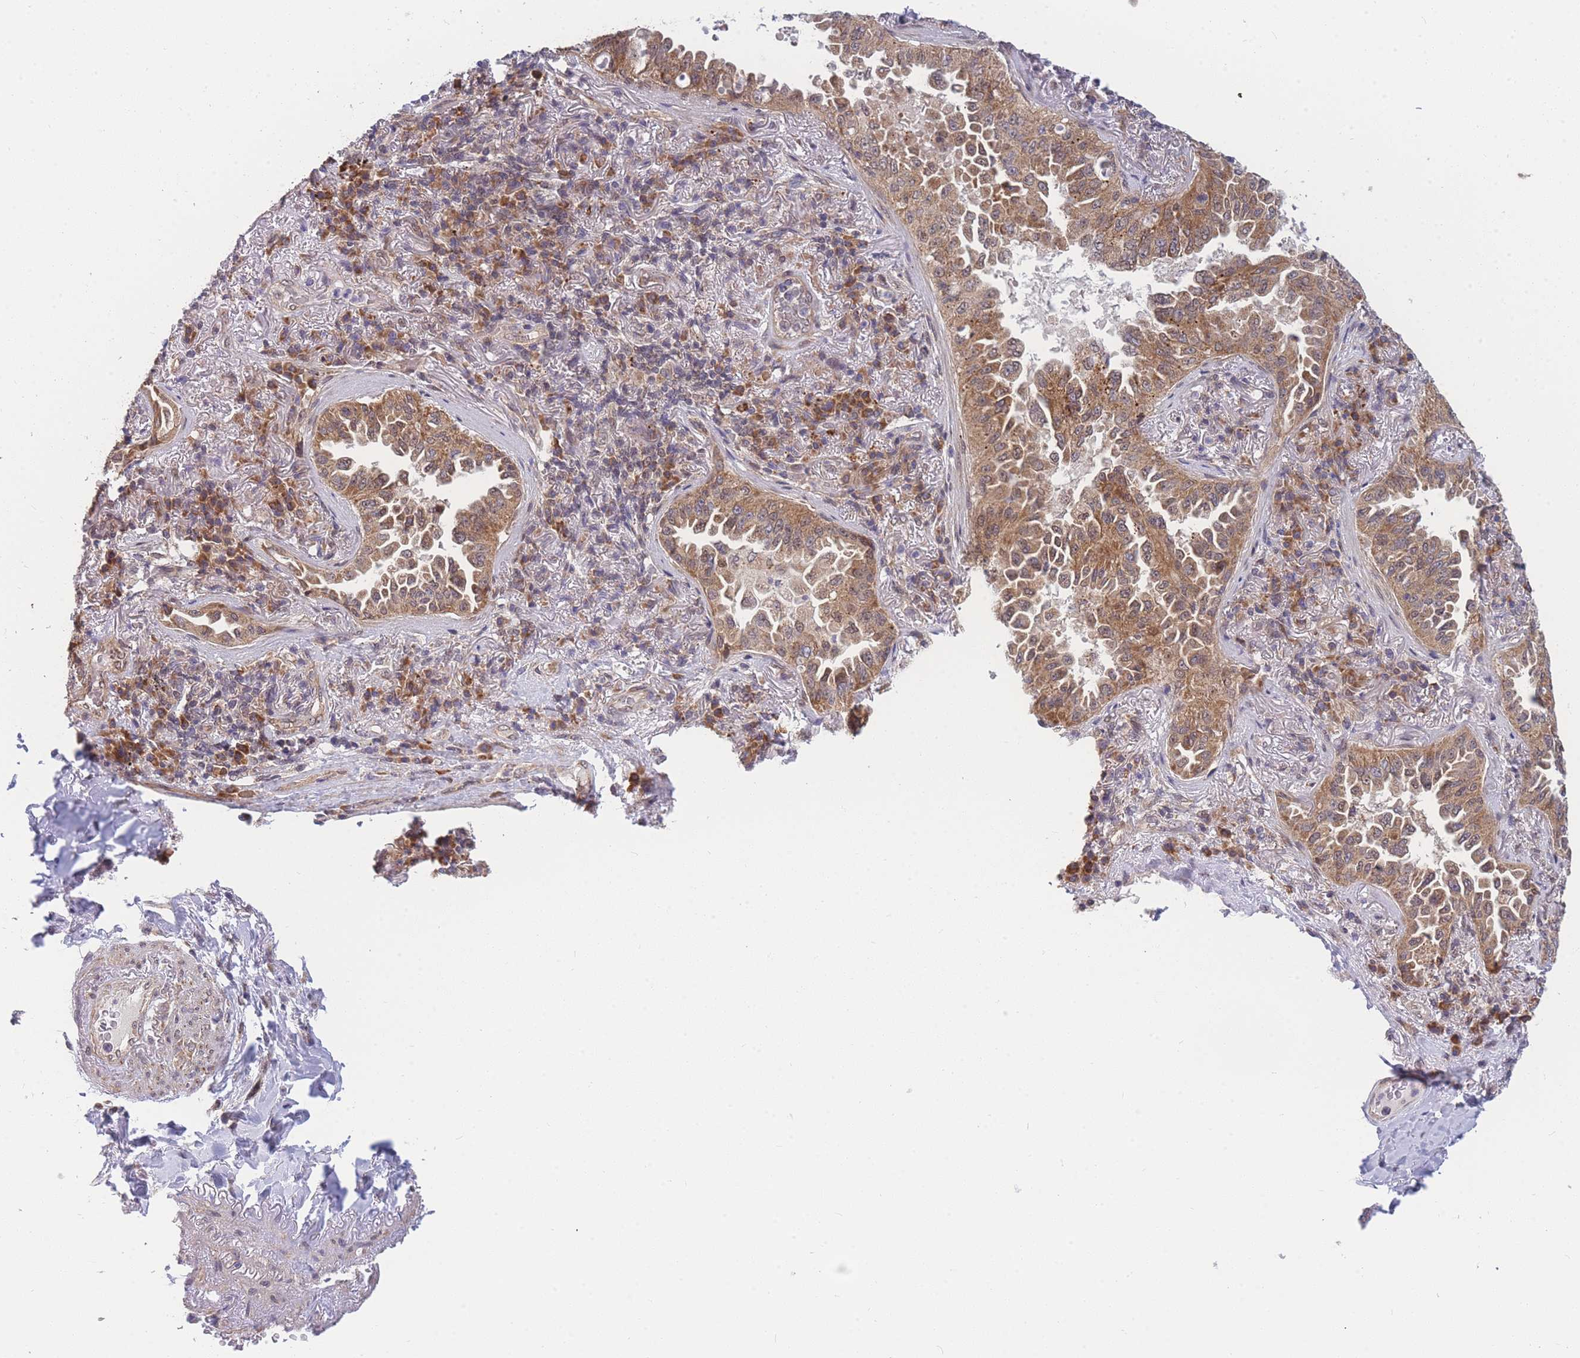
{"staining": {"intensity": "moderate", "quantity": ">75%", "location": "cytoplasmic/membranous"}, "tissue": "lung cancer", "cell_type": "Tumor cells", "image_type": "cancer", "snomed": [{"axis": "morphology", "description": "Adenocarcinoma, NOS"}, {"axis": "topography", "description": "Lung"}], "caption": "The micrograph shows immunohistochemical staining of lung cancer. There is moderate cytoplasmic/membranous expression is identified in approximately >75% of tumor cells.", "gene": "MRPL23", "patient": {"sex": "female", "age": 69}}